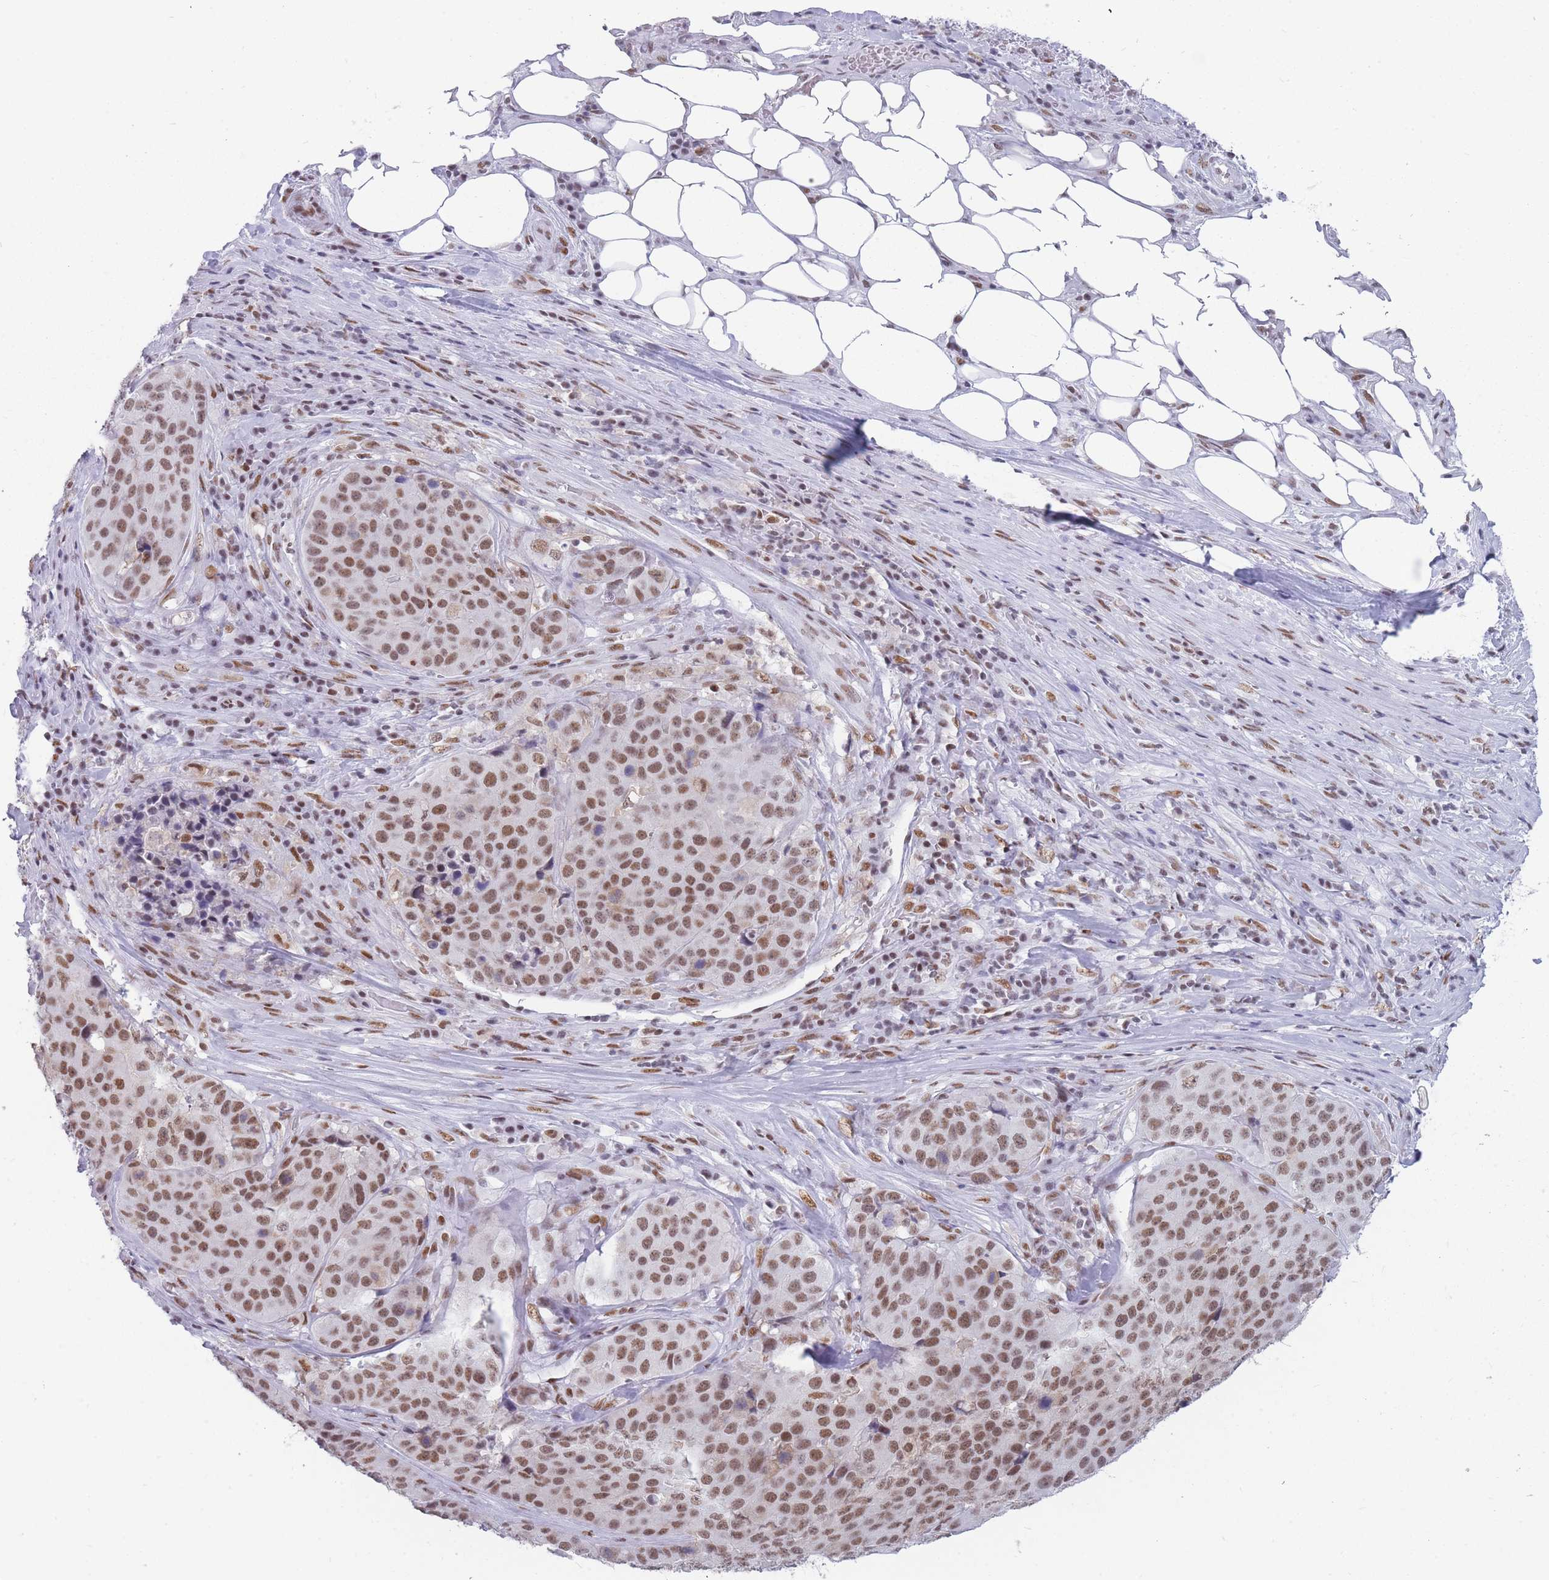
{"staining": {"intensity": "moderate", "quantity": ">75%", "location": "nuclear"}, "tissue": "stomach cancer", "cell_type": "Tumor cells", "image_type": "cancer", "snomed": [{"axis": "morphology", "description": "Adenocarcinoma, NOS"}, {"axis": "topography", "description": "Stomach"}], "caption": "IHC micrograph of human stomach cancer (adenocarcinoma) stained for a protein (brown), which exhibits medium levels of moderate nuclear expression in about >75% of tumor cells.", "gene": "HNRNPUL1", "patient": {"sex": "male", "age": 71}}